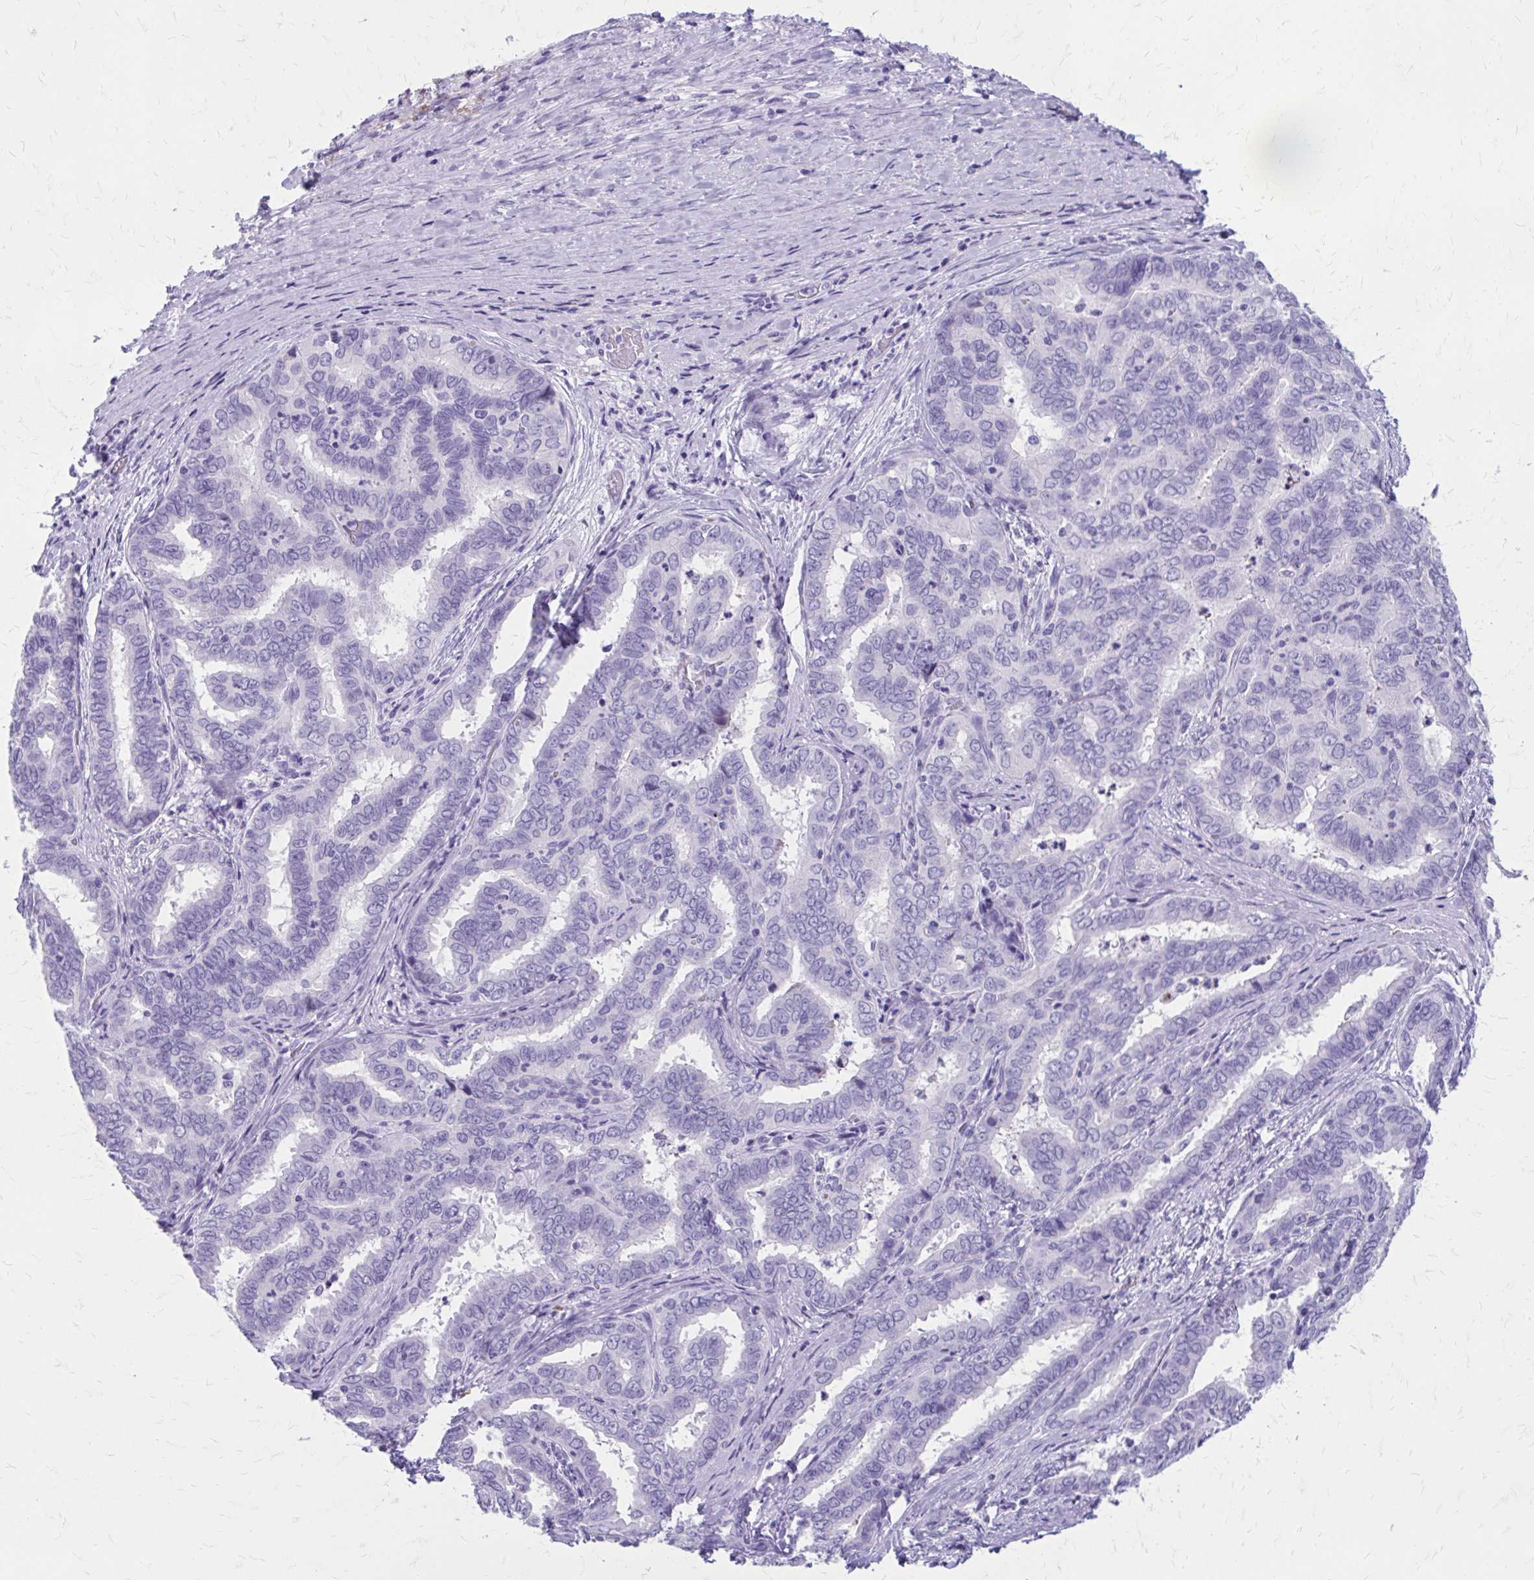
{"staining": {"intensity": "negative", "quantity": "none", "location": "none"}, "tissue": "liver cancer", "cell_type": "Tumor cells", "image_type": "cancer", "snomed": [{"axis": "morphology", "description": "Cholangiocarcinoma"}, {"axis": "topography", "description": "Liver"}], "caption": "Immunohistochemical staining of liver cancer exhibits no significant expression in tumor cells.", "gene": "SATL1", "patient": {"sex": "female", "age": 64}}